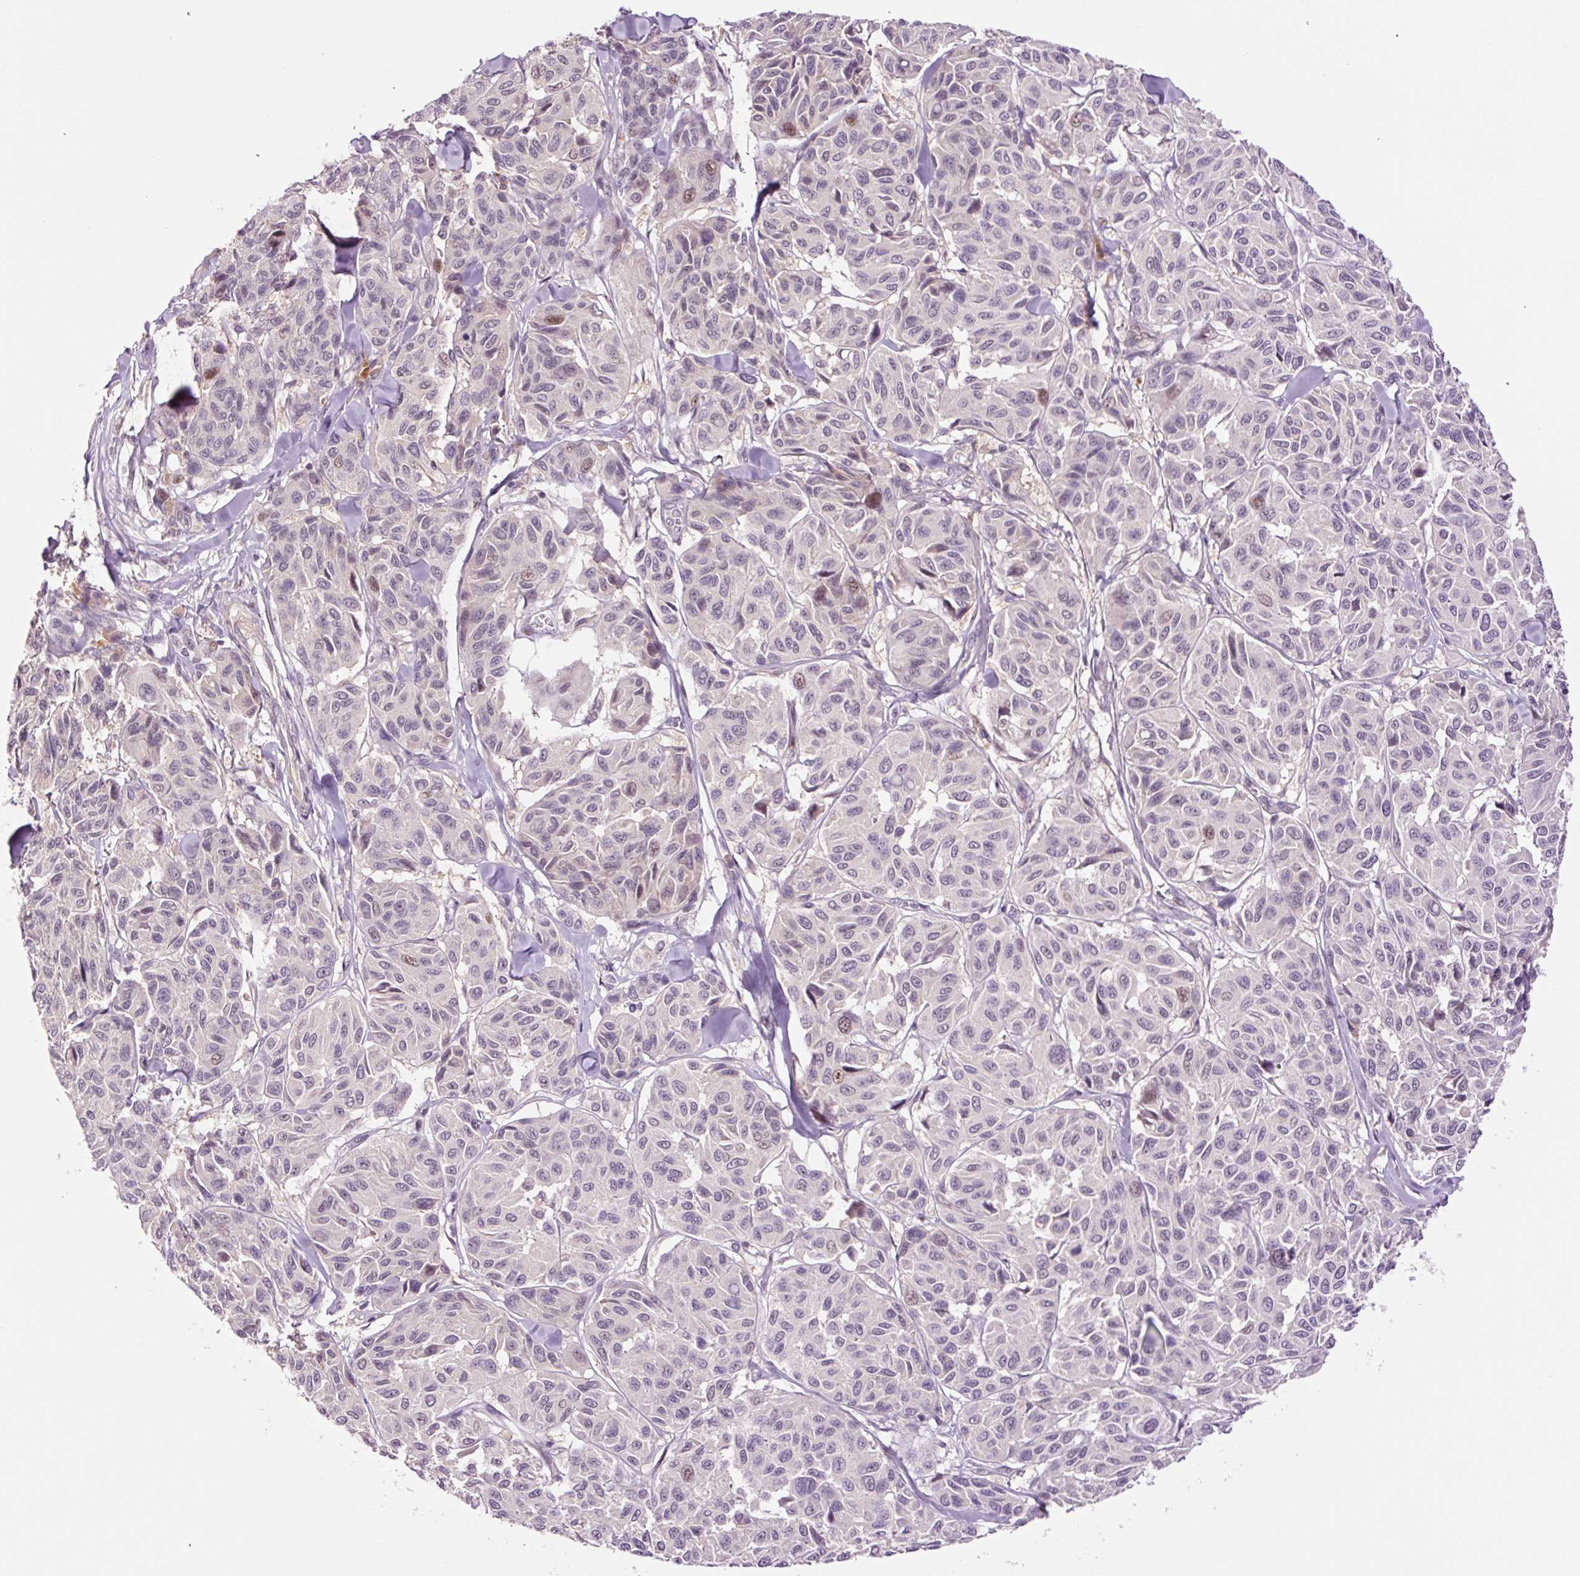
{"staining": {"intensity": "weak", "quantity": "<25%", "location": "cytoplasmic/membranous"}, "tissue": "melanoma", "cell_type": "Tumor cells", "image_type": "cancer", "snomed": [{"axis": "morphology", "description": "Malignant melanoma, NOS"}, {"axis": "topography", "description": "Skin"}], "caption": "A high-resolution histopathology image shows immunohistochemistry (IHC) staining of melanoma, which demonstrates no significant positivity in tumor cells. The staining is performed using DAB brown chromogen with nuclei counter-stained in using hematoxylin.", "gene": "DPPA4", "patient": {"sex": "female", "age": 66}}